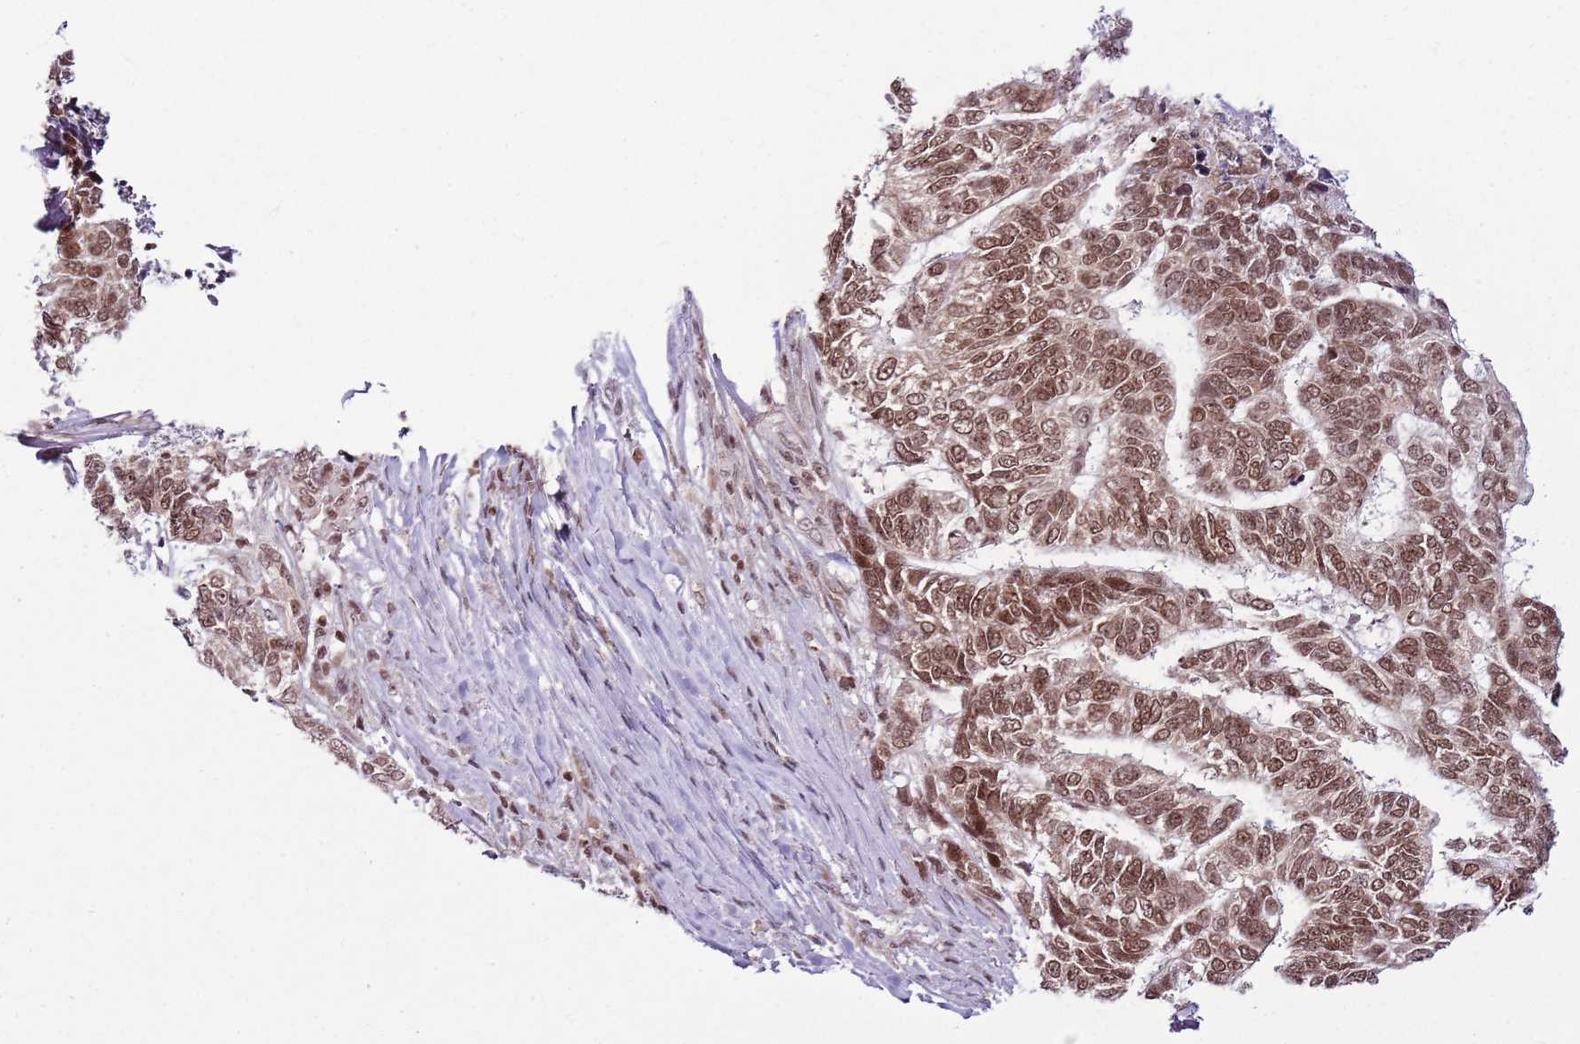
{"staining": {"intensity": "moderate", "quantity": ">75%", "location": "nuclear"}, "tissue": "skin cancer", "cell_type": "Tumor cells", "image_type": "cancer", "snomed": [{"axis": "morphology", "description": "Basal cell carcinoma"}, {"axis": "topography", "description": "Skin"}], "caption": "Tumor cells exhibit medium levels of moderate nuclear staining in about >75% of cells in human skin basal cell carcinoma.", "gene": "SELENOH", "patient": {"sex": "female", "age": 65}}